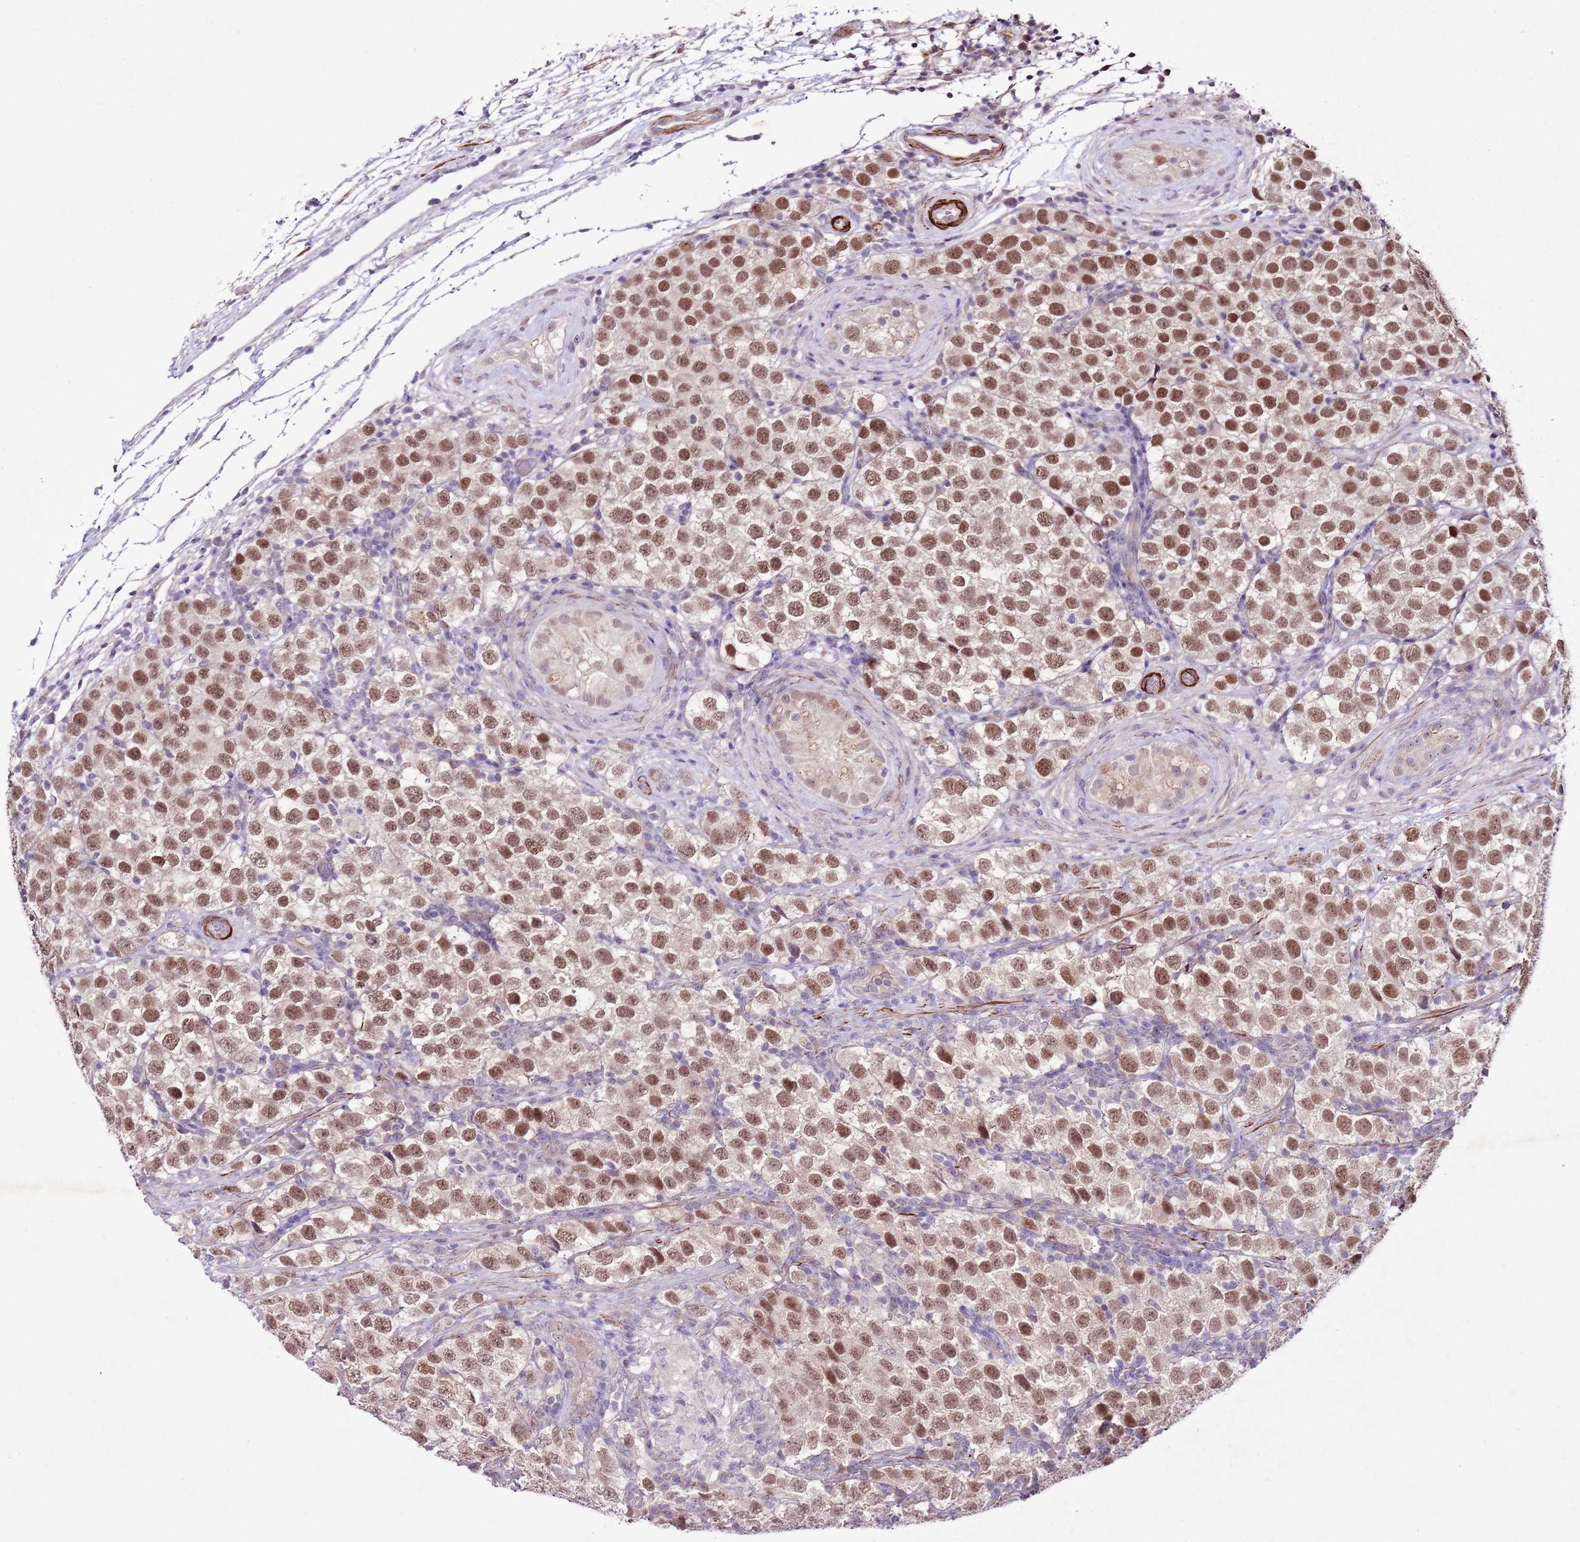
{"staining": {"intensity": "moderate", "quantity": ">75%", "location": "nuclear"}, "tissue": "testis cancer", "cell_type": "Tumor cells", "image_type": "cancer", "snomed": [{"axis": "morphology", "description": "Seminoma, NOS"}, {"axis": "topography", "description": "Testis"}], "caption": "Testis cancer (seminoma) stained with DAB (3,3'-diaminobenzidine) IHC displays medium levels of moderate nuclear positivity in about >75% of tumor cells. (DAB IHC with brightfield microscopy, high magnification).", "gene": "CCNI", "patient": {"sex": "male", "age": 34}}